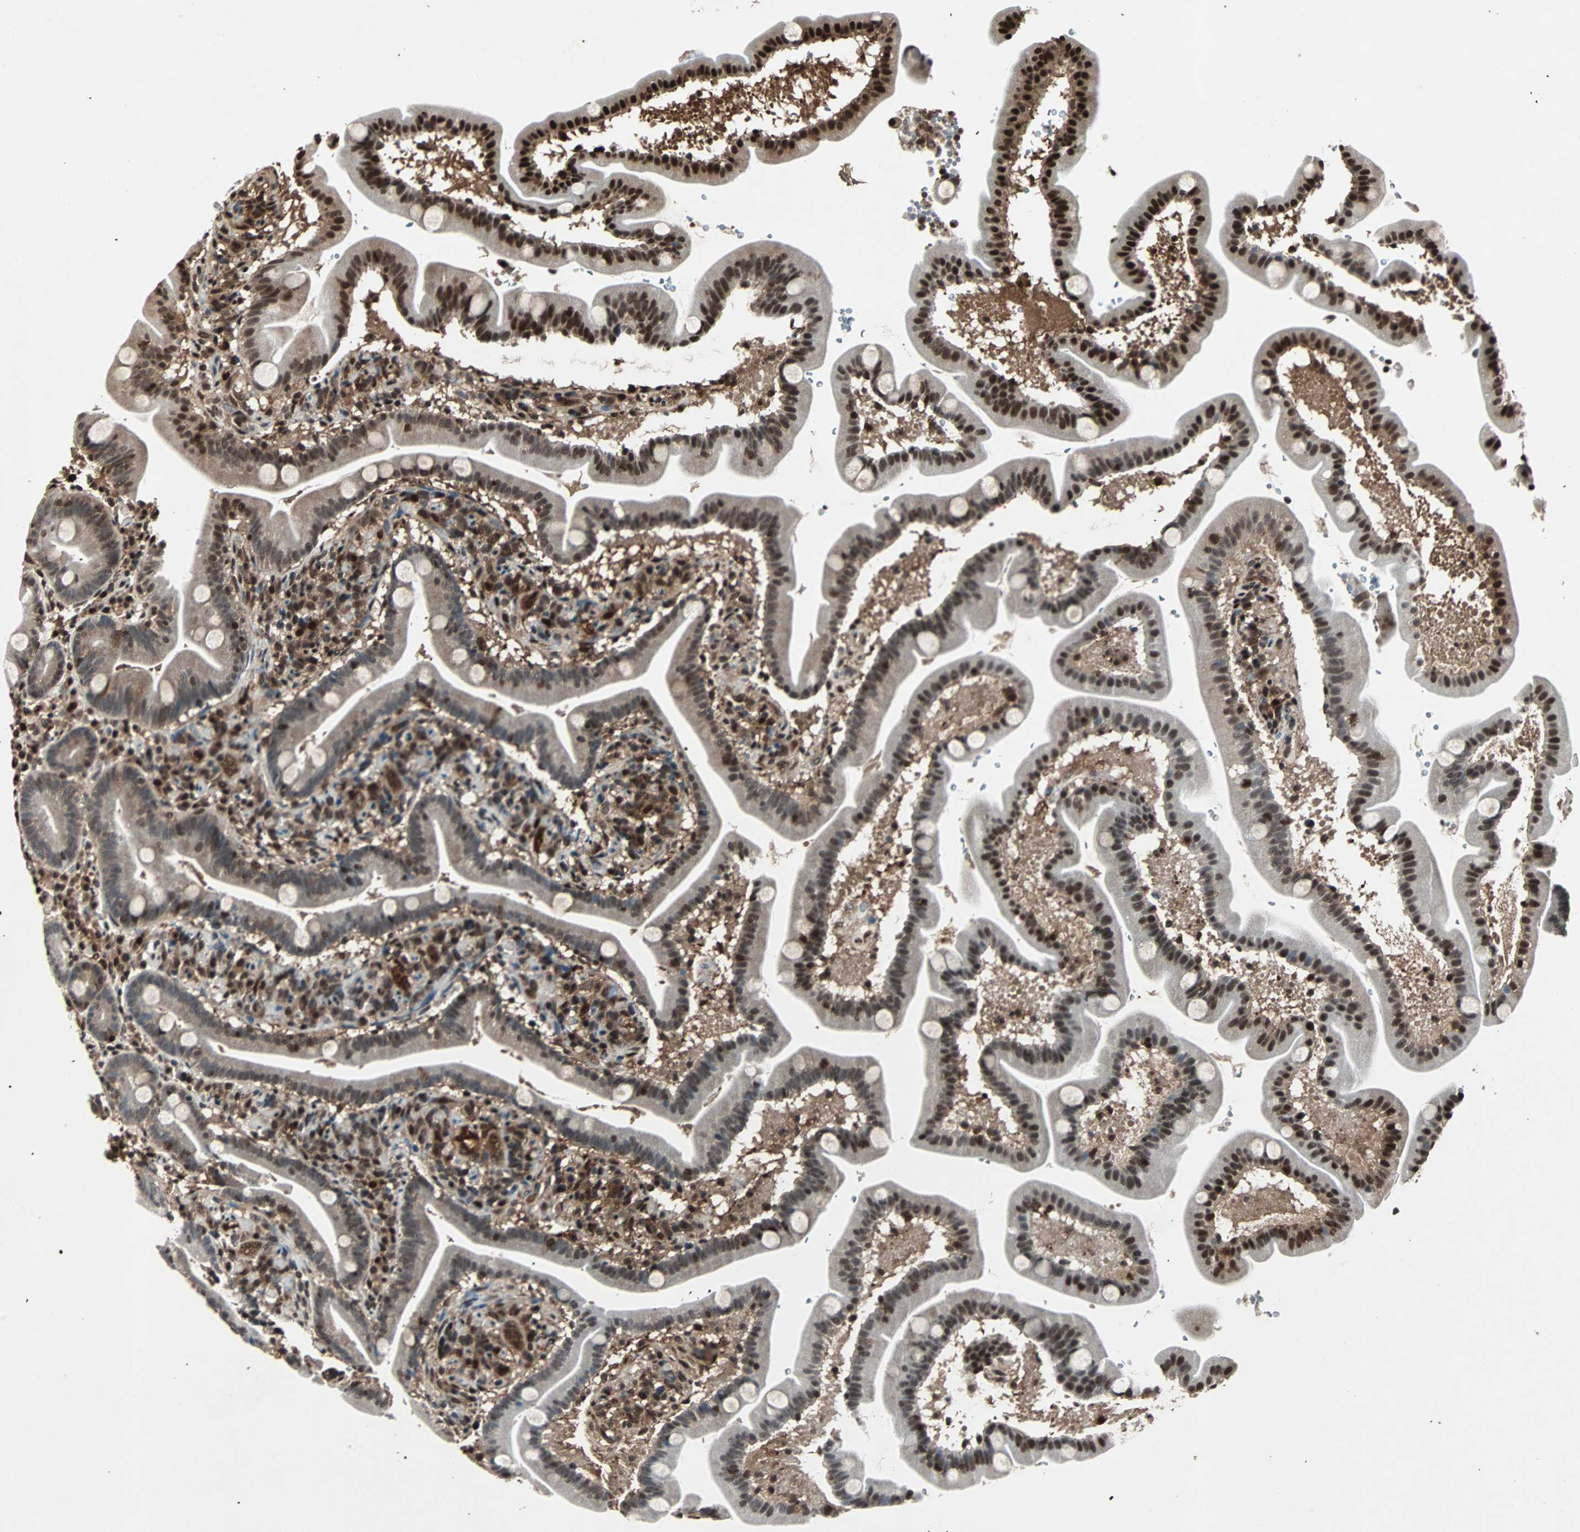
{"staining": {"intensity": "strong", "quantity": ">75%", "location": "nuclear"}, "tissue": "duodenum", "cell_type": "Glandular cells", "image_type": "normal", "snomed": [{"axis": "morphology", "description": "Normal tissue, NOS"}, {"axis": "topography", "description": "Duodenum"}], "caption": "Immunohistochemistry (IHC) micrograph of unremarkable duodenum: human duodenum stained using immunohistochemistry (IHC) exhibits high levels of strong protein expression localized specifically in the nuclear of glandular cells, appearing as a nuclear brown color.", "gene": "ACLY", "patient": {"sex": "male", "age": 54}}